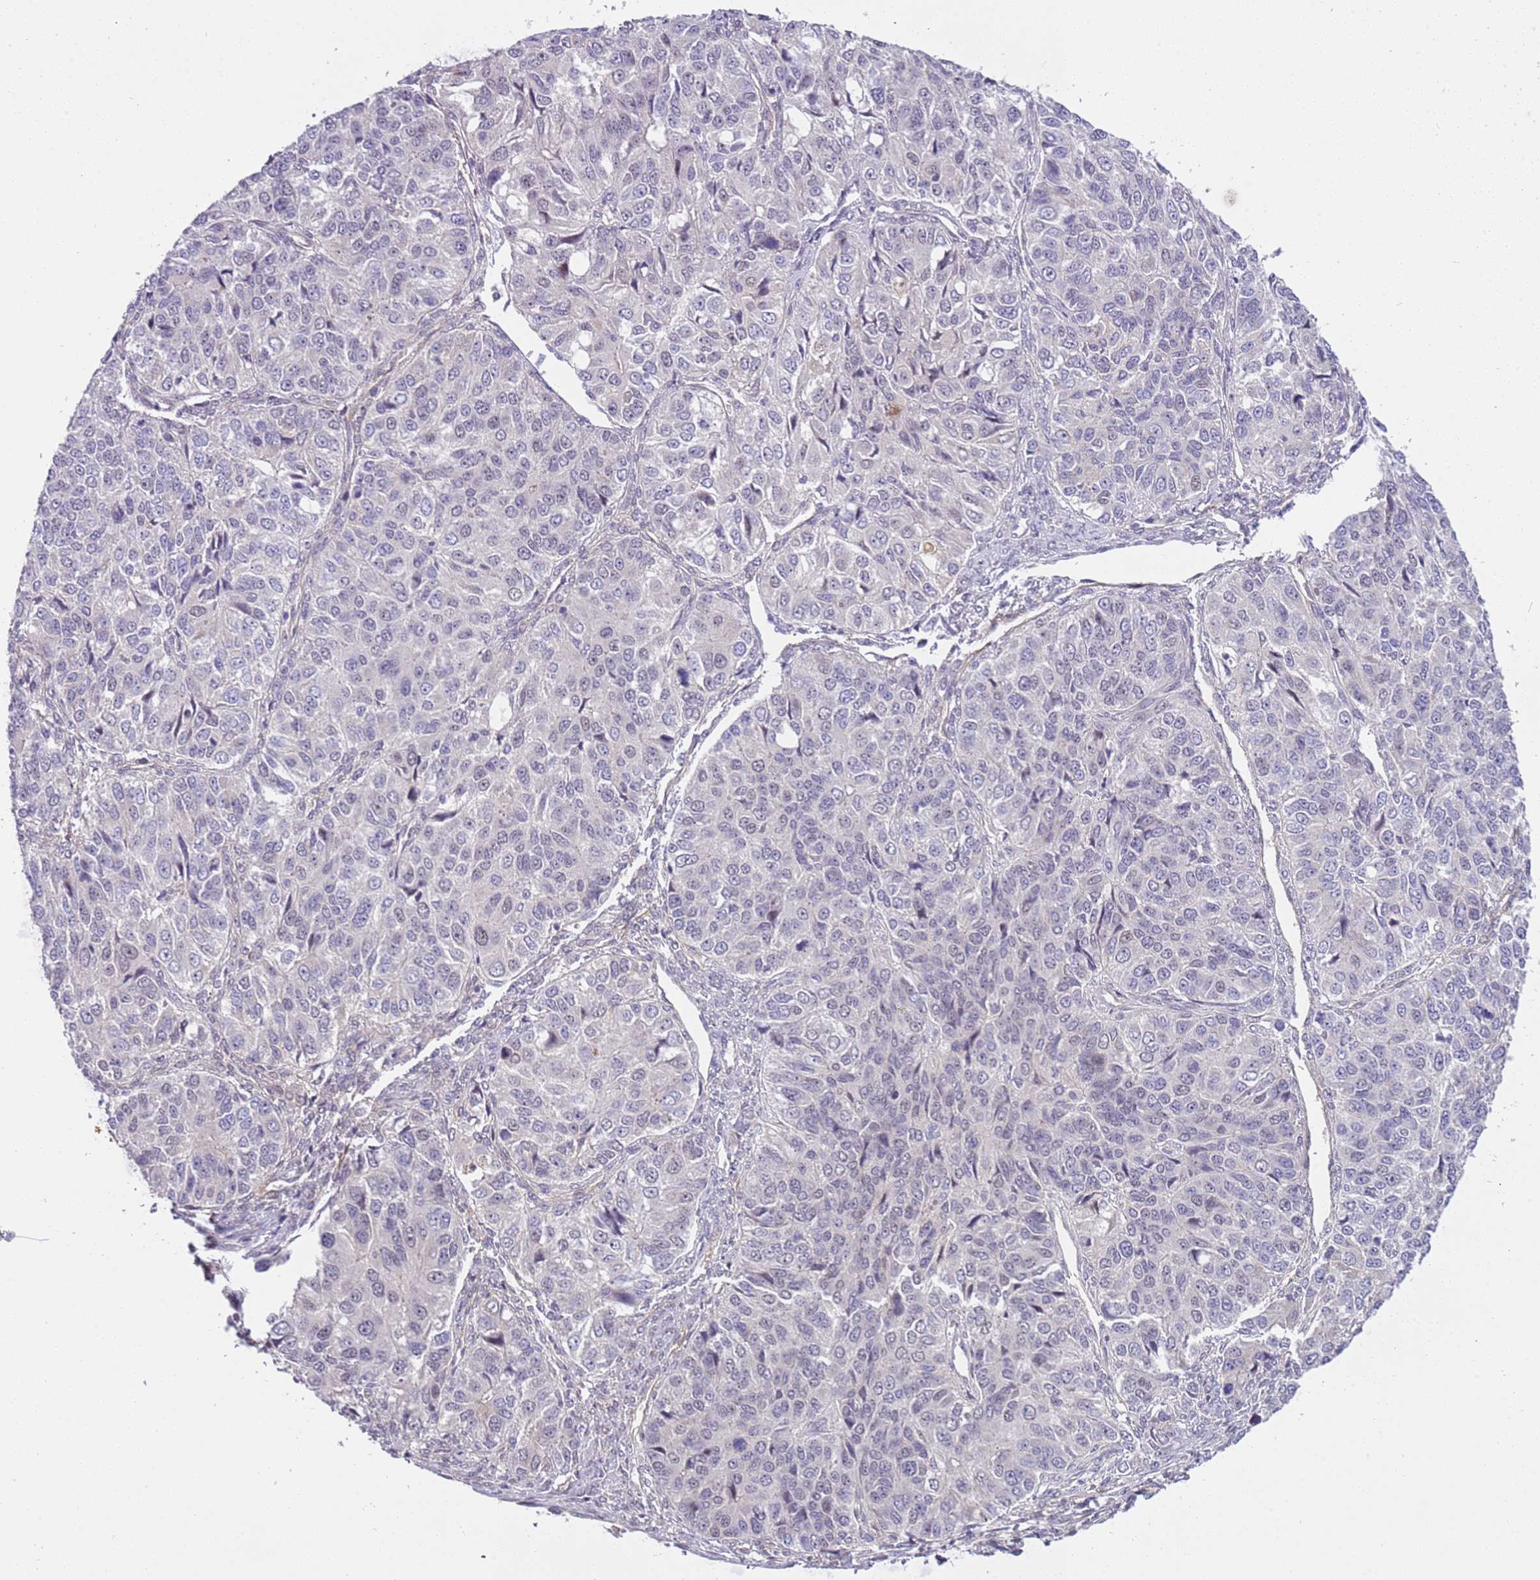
{"staining": {"intensity": "negative", "quantity": "none", "location": "none"}, "tissue": "ovarian cancer", "cell_type": "Tumor cells", "image_type": "cancer", "snomed": [{"axis": "morphology", "description": "Carcinoma, endometroid"}, {"axis": "topography", "description": "Ovary"}], "caption": "High power microscopy photomicrograph of an immunohistochemistry photomicrograph of ovarian cancer (endometroid carcinoma), revealing no significant positivity in tumor cells. (Stains: DAB immunohistochemistry (IHC) with hematoxylin counter stain, Microscopy: brightfield microscopy at high magnification).", "gene": "MAGEF1", "patient": {"sex": "female", "age": 51}}